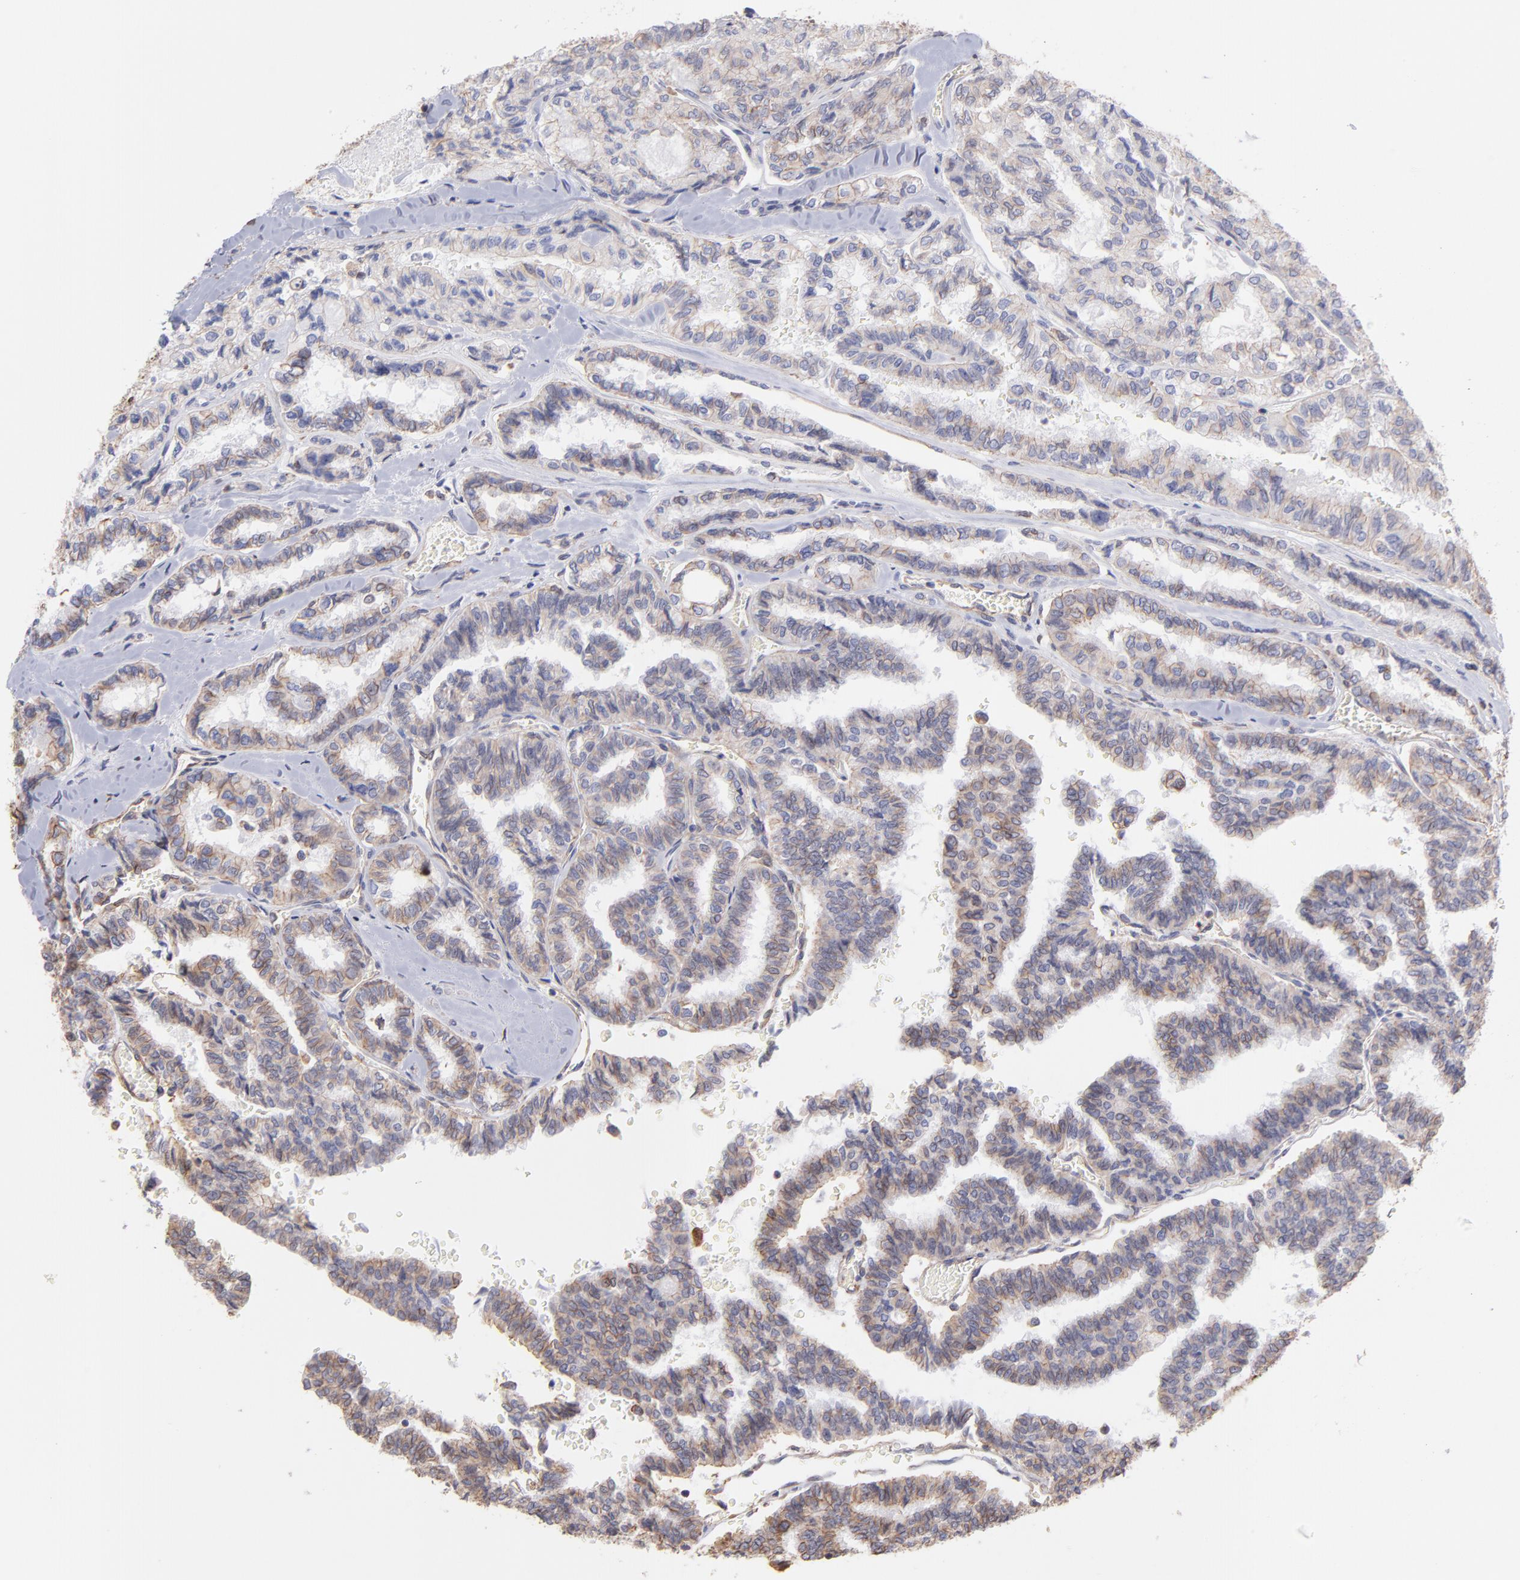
{"staining": {"intensity": "moderate", "quantity": ">75%", "location": "cytoplasmic/membranous"}, "tissue": "thyroid cancer", "cell_type": "Tumor cells", "image_type": "cancer", "snomed": [{"axis": "morphology", "description": "Papillary adenocarcinoma, NOS"}, {"axis": "topography", "description": "Thyroid gland"}], "caption": "This histopathology image demonstrates immunohistochemistry (IHC) staining of thyroid cancer, with medium moderate cytoplasmic/membranous positivity in approximately >75% of tumor cells.", "gene": "PLEC", "patient": {"sex": "female", "age": 35}}